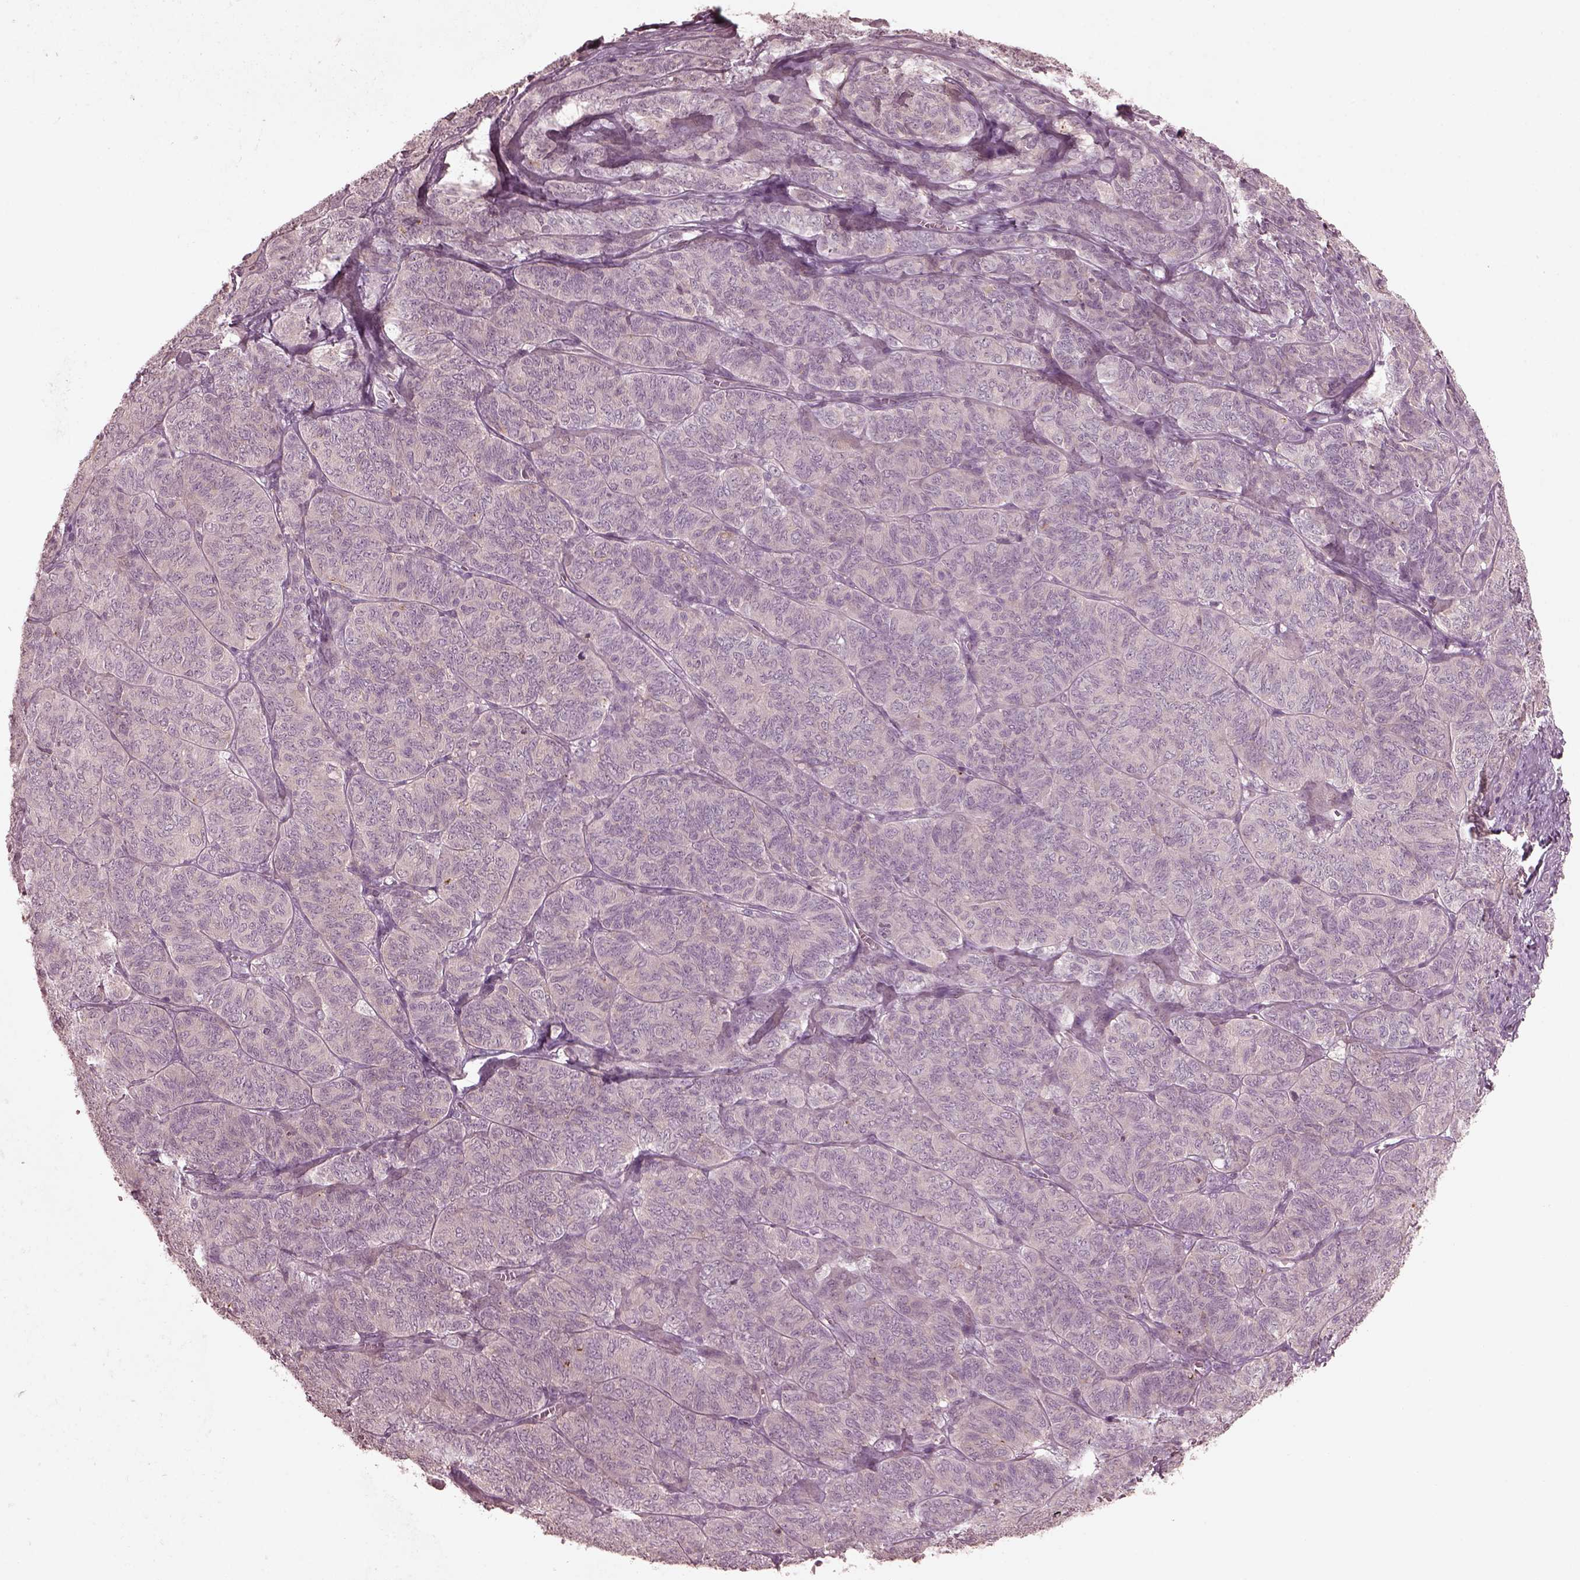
{"staining": {"intensity": "negative", "quantity": "none", "location": "none"}, "tissue": "ovarian cancer", "cell_type": "Tumor cells", "image_type": "cancer", "snomed": [{"axis": "morphology", "description": "Carcinoma, endometroid"}, {"axis": "topography", "description": "Ovary"}], "caption": "Immunohistochemistry (IHC) histopathology image of ovarian cancer stained for a protein (brown), which shows no positivity in tumor cells. (Brightfield microscopy of DAB (3,3'-diaminobenzidine) immunohistochemistry (IHC) at high magnification).", "gene": "VWA5B1", "patient": {"sex": "female", "age": 80}}